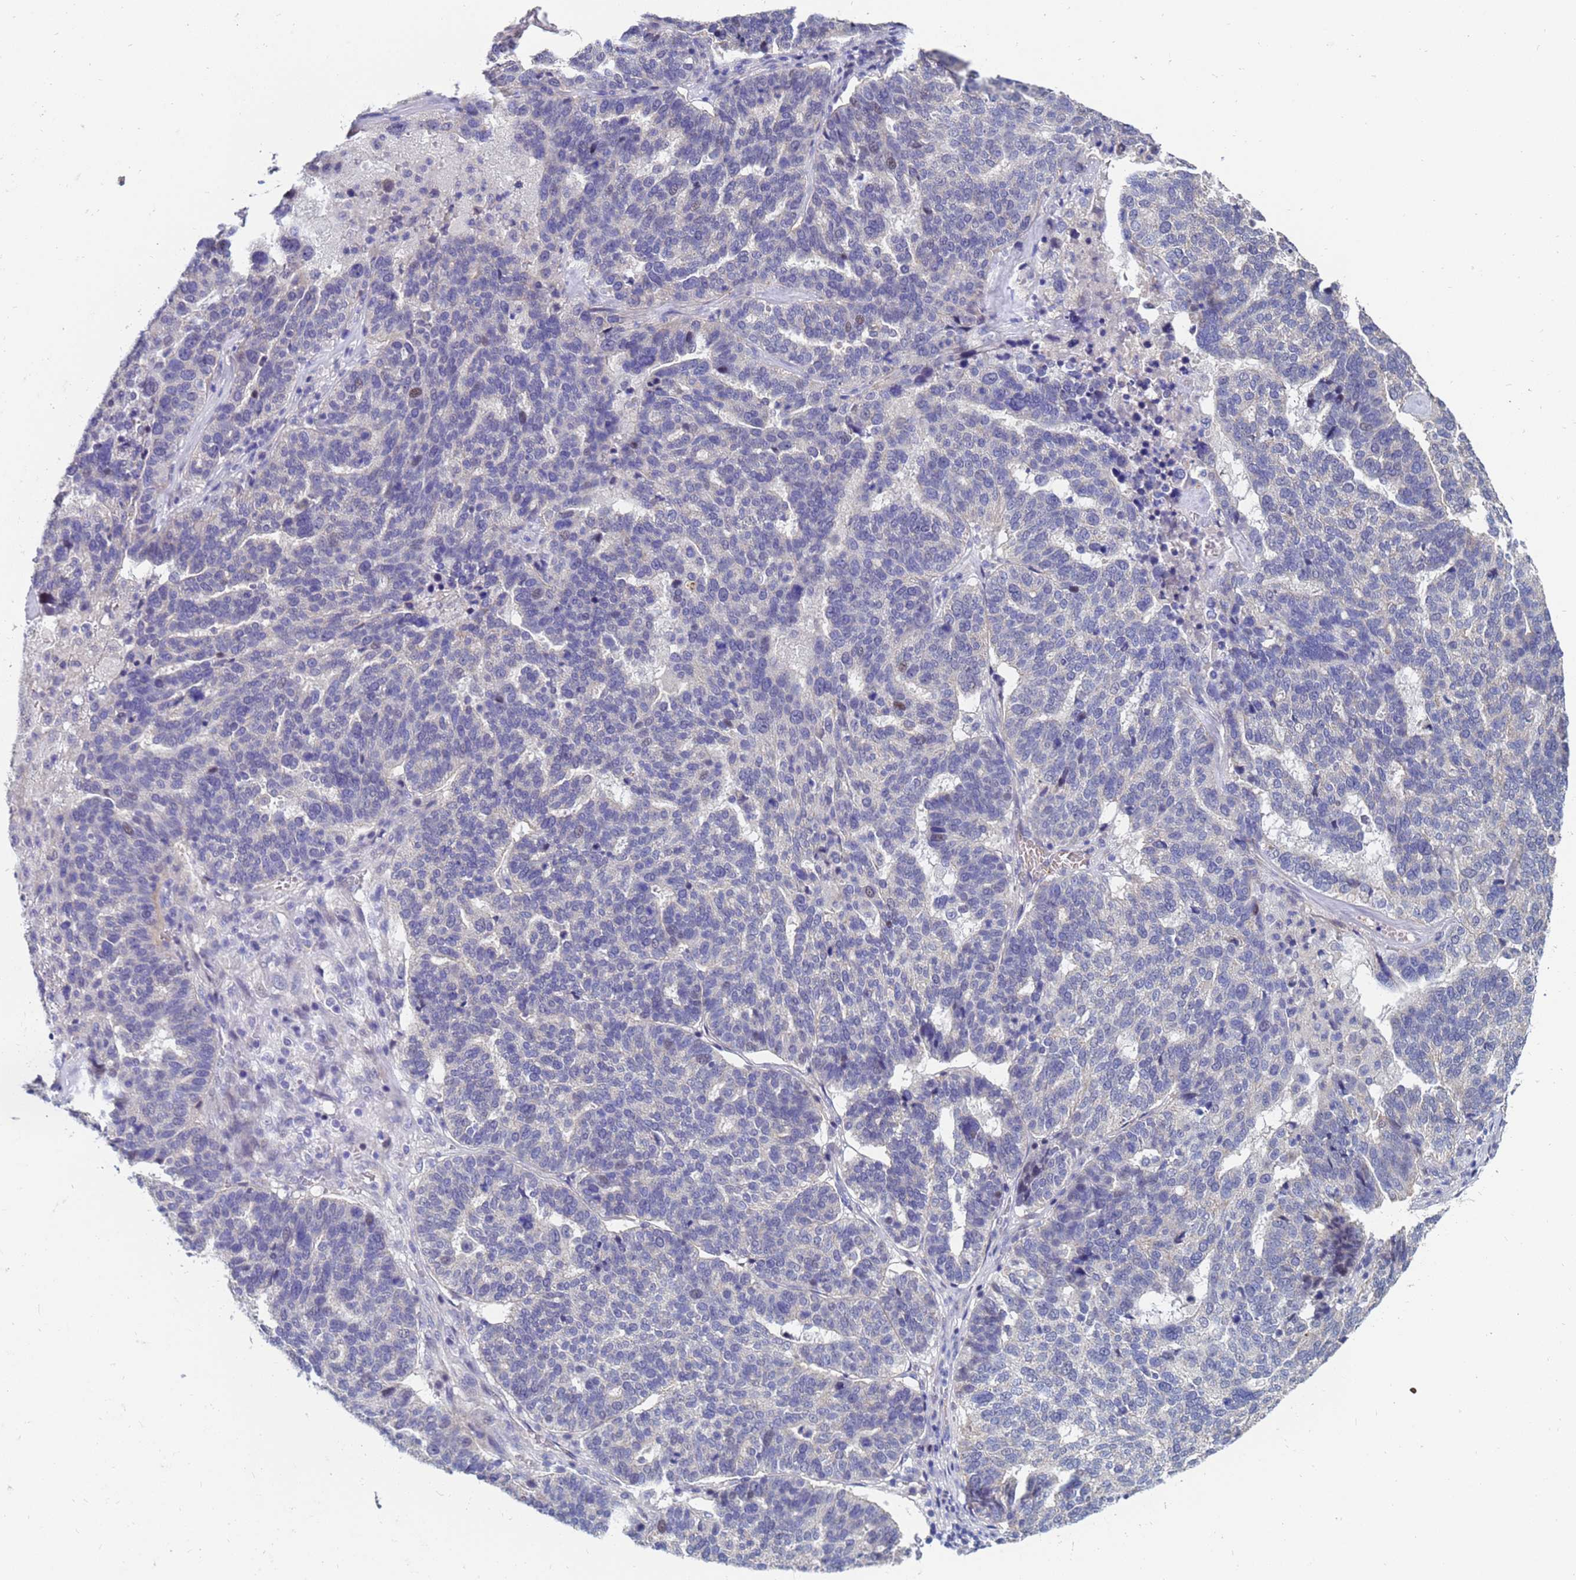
{"staining": {"intensity": "negative", "quantity": "none", "location": "none"}, "tissue": "ovarian cancer", "cell_type": "Tumor cells", "image_type": "cancer", "snomed": [{"axis": "morphology", "description": "Cystadenocarcinoma, serous, NOS"}, {"axis": "topography", "description": "Ovary"}], "caption": "There is no significant positivity in tumor cells of ovarian serous cystadenocarcinoma. (DAB (3,3'-diaminobenzidine) IHC with hematoxylin counter stain).", "gene": "IHO1", "patient": {"sex": "female", "age": 59}}